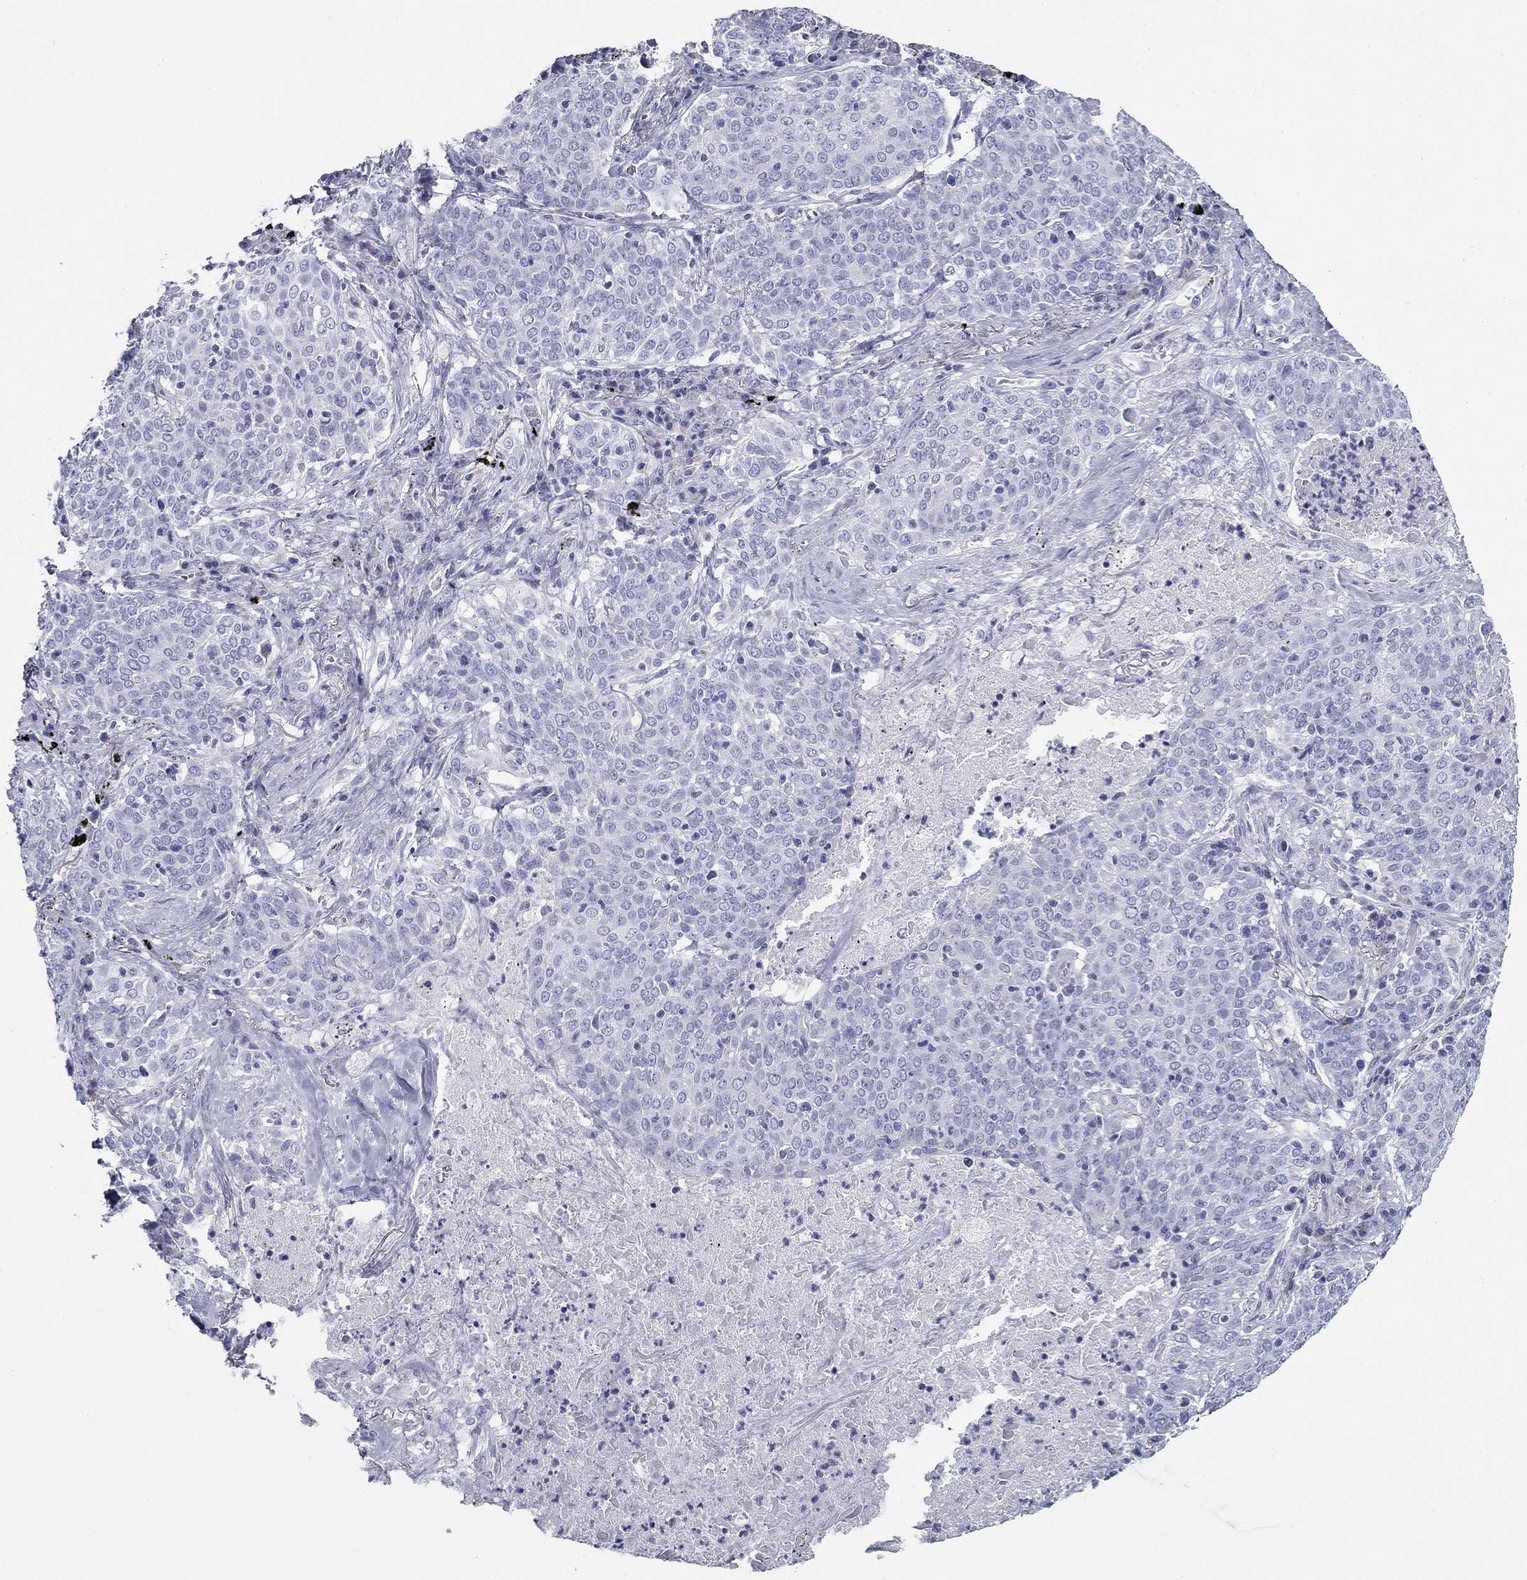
{"staining": {"intensity": "negative", "quantity": "none", "location": "none"}, "tissue": "lung cancer", "cell_type": "Tumor cells", "image_type": "cancer", "snomed": [{"axis": "morphology", "description": "Squamous cell carcinoma, NOS"}, {"axis": "topography", "description": "Lung"}], "caption": "Immunohistochemical staining of lung squamous cell carcinoma demonstrates no significant staining in tumor cells. (Immunohistochemistry (ihc), brightfield microscopy, high magnification).", "gene": "ZP2", "patient": {"sex": "male", "age": 82}}